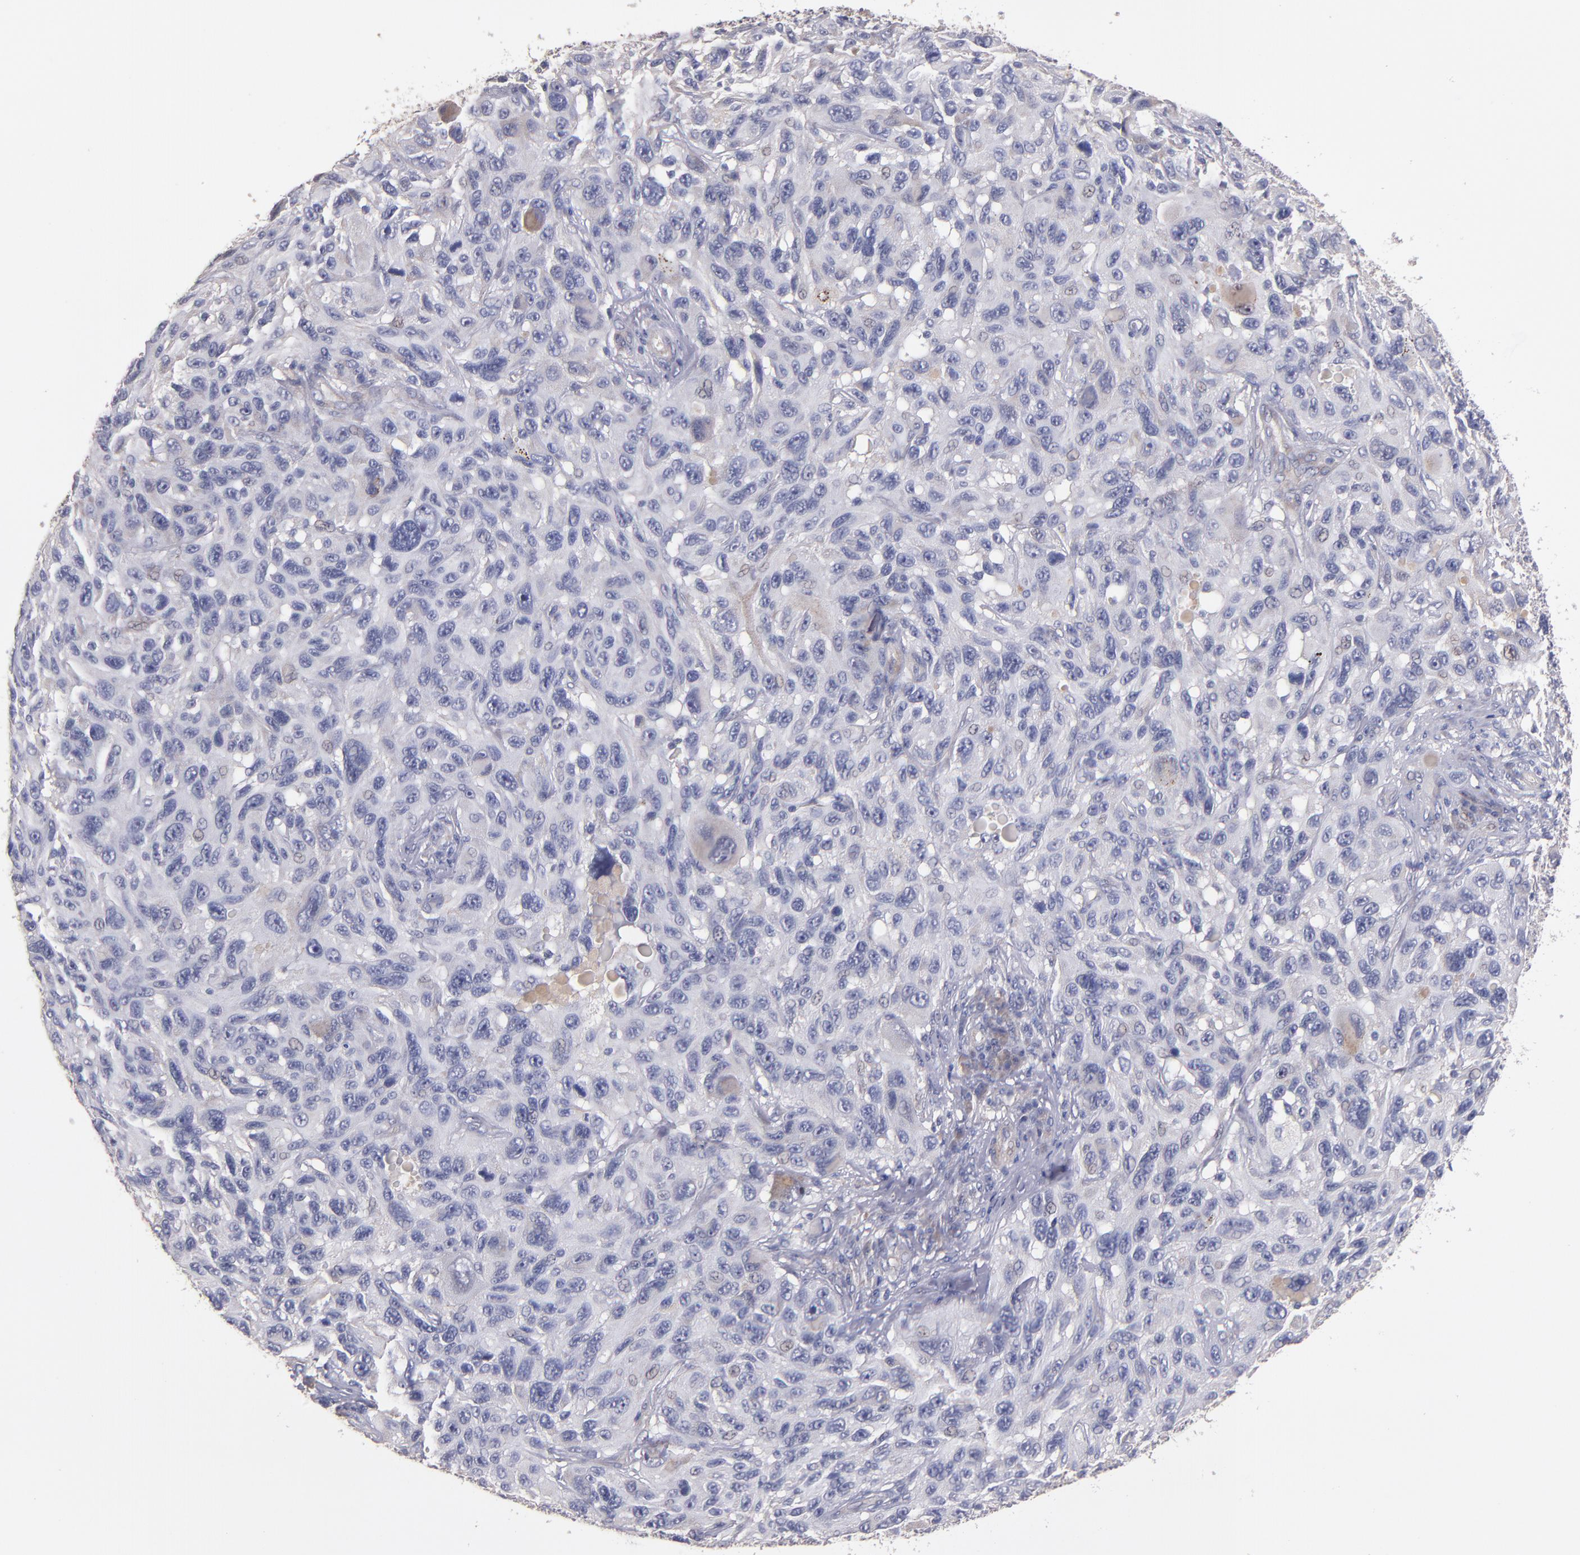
{"staining": {"intensity": "negative", "quantity": "none", "location": "none"}, "tissue": "melanoma", "cell_type": "Tumor cells", "image_type": "cancer", "snomed": [{"axis": "morphology", "description": "Malignant melanoma, NOS"}, {"axis": "topography", "description": "Skin"}], "caption": "There is no significant expression in tumor cells of malignant melanoma. The staining was performed using DAB to visualize the protein expression in brown, while the nuclei were stained in blue with hematoxylin (Magnification: 20x).", "gene": "MAGEE1", "patient": {"sex": "male", "age": 53}}